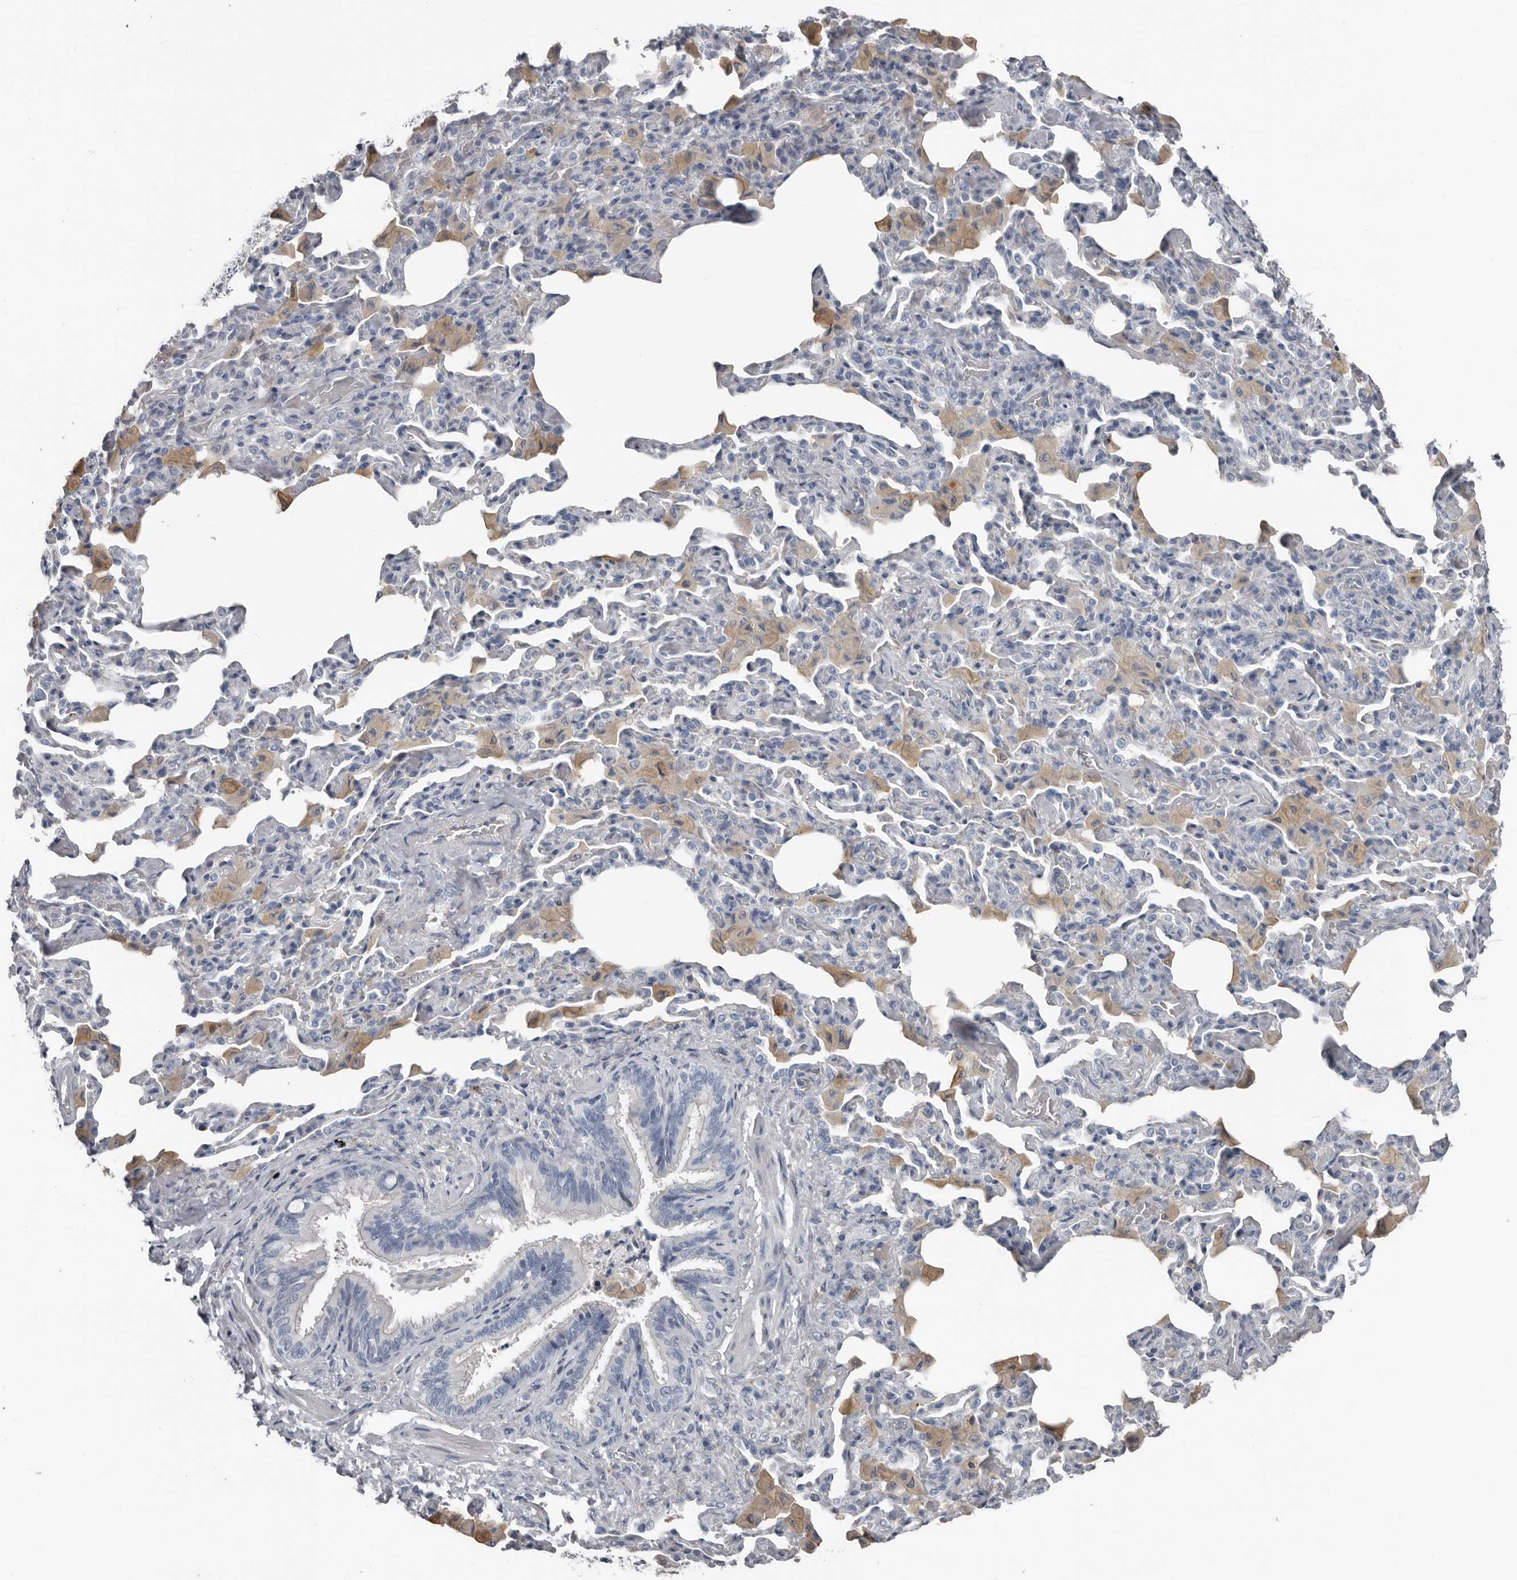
{"staining": {"intensity": "negative", "quantity": "none", "location": "none"}, "tissue": "bronchus", "cell_type": "Respiratory epithelial cells", "image_type": "normal", "snomed": [{"axis": "morphology", "description": "Normal tissue, NOS"}, {"axis": "morphology", "description": "Inflammation, NOS"}, {"axis": "topography", "description": "Lung"}], "caption": "IHC of unremarkable bronchus displays no positivity in respiratory epithelial cells.", "gene": "FABP7", "patient": {"sex": "female", "age": 46}}